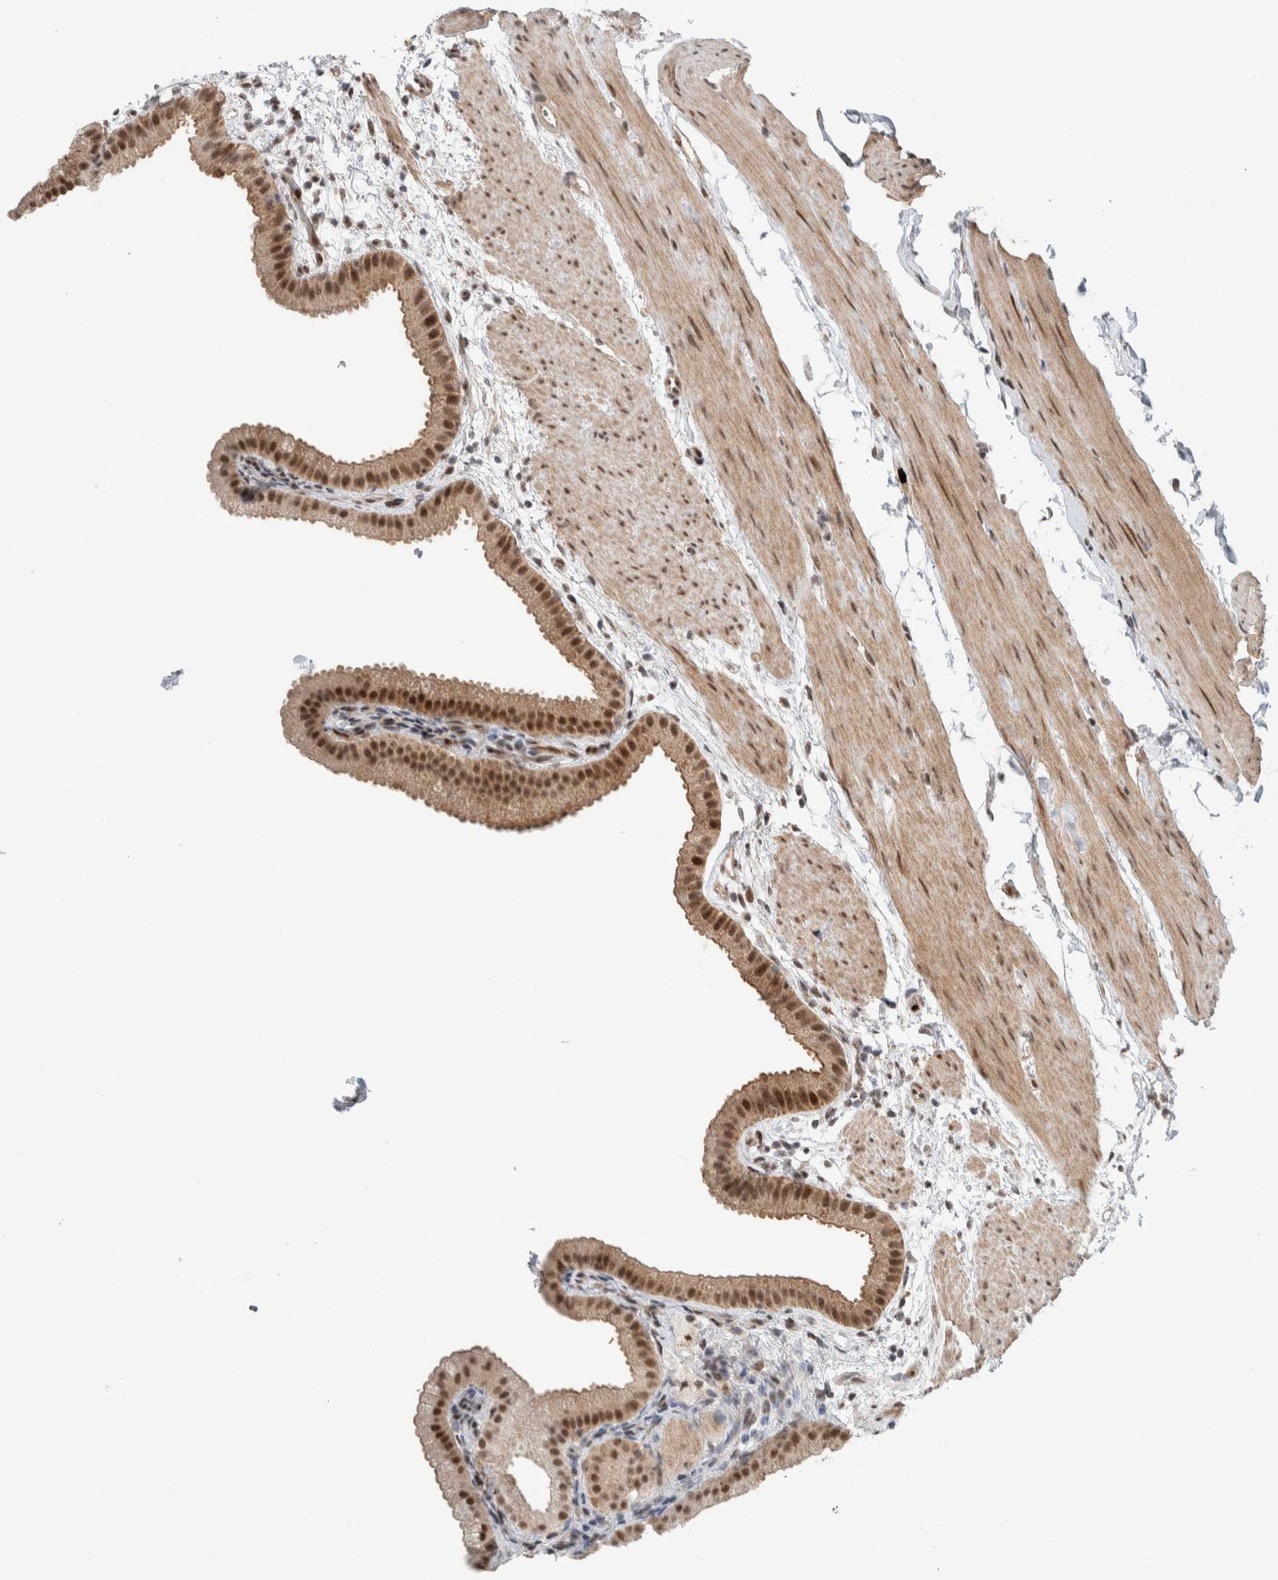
{"staining": {"intensity": "strong", "quantity": ">75%", "location": "cytoplasmic/membranous,nuclear"}, "tissue": "gallbladder", "cell_type": "Glandular cells", "image_type": "normal", "snomed": [{"axis": "morphology", "description": "Normal tissue, NOS"}, {"axis": "topography", "description": "Gallbladder"}], "caption": "Gallbladder stained with IHC shows strong cytoplasmic/membranous,nuclear expression in approximately >75% of glandular cells.", "gene": "ZFP91", "patient": {"sex": "female", "age": 64}}